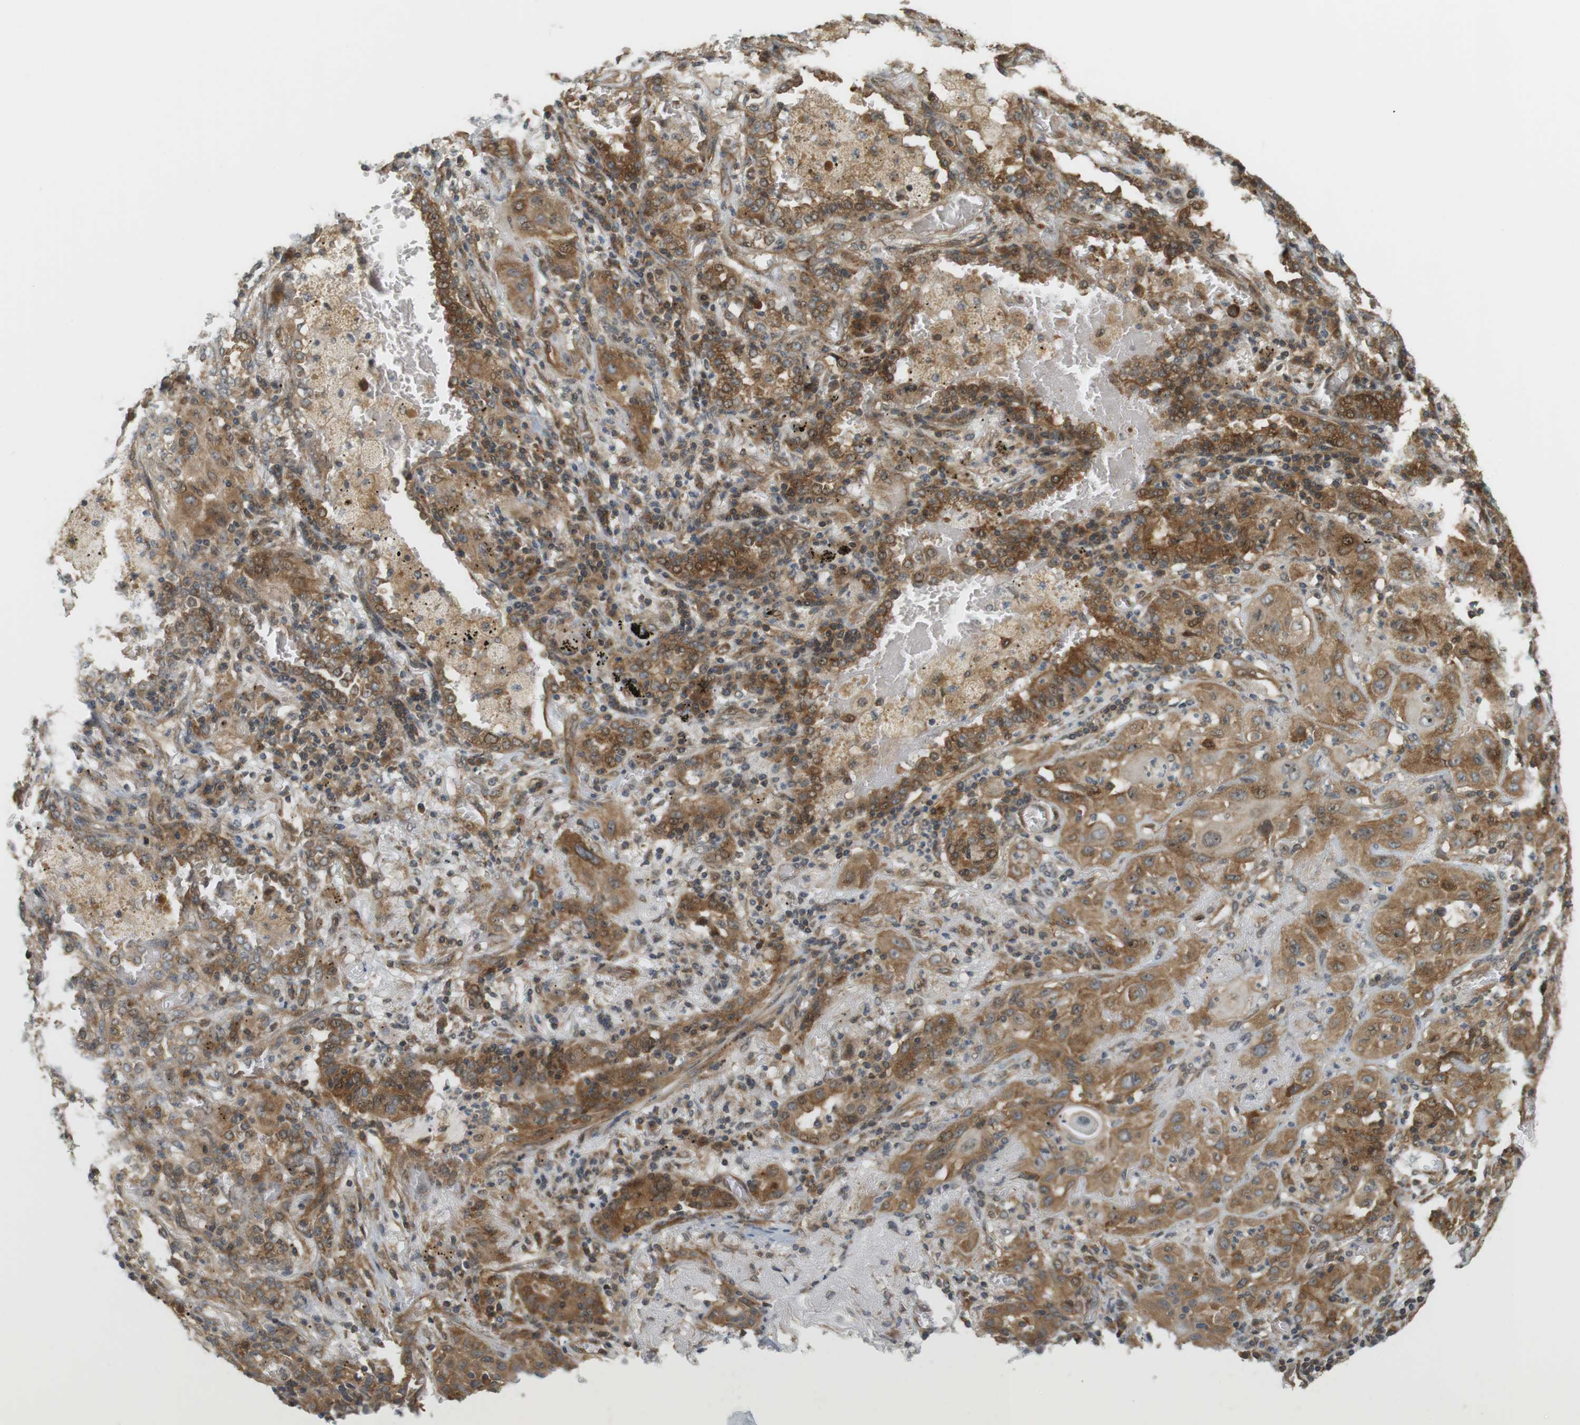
{"staining": {"intensity": "moderate", "quantity": ">75%", "location": "cytoplasmic/membranous,nuclear"}, "tissue": "lung cancer", "cell_type": "Tumor cells", "image_type": "cancer", "snomed": [{"axis": "morphology", "description": "Squamous cell carcinoma, NOS"}, {"axis": "topography", "description": "Lung"}], "caption": "About >75% of tumor cells in squamous cell carcinoma (lung) display moderate cytoplasmic/membranous and nuclear protein staining as visualized by brown immunohistochemical staining.", "gene": "PA2G4", "patient": {"sex": "female", "age": 47}}